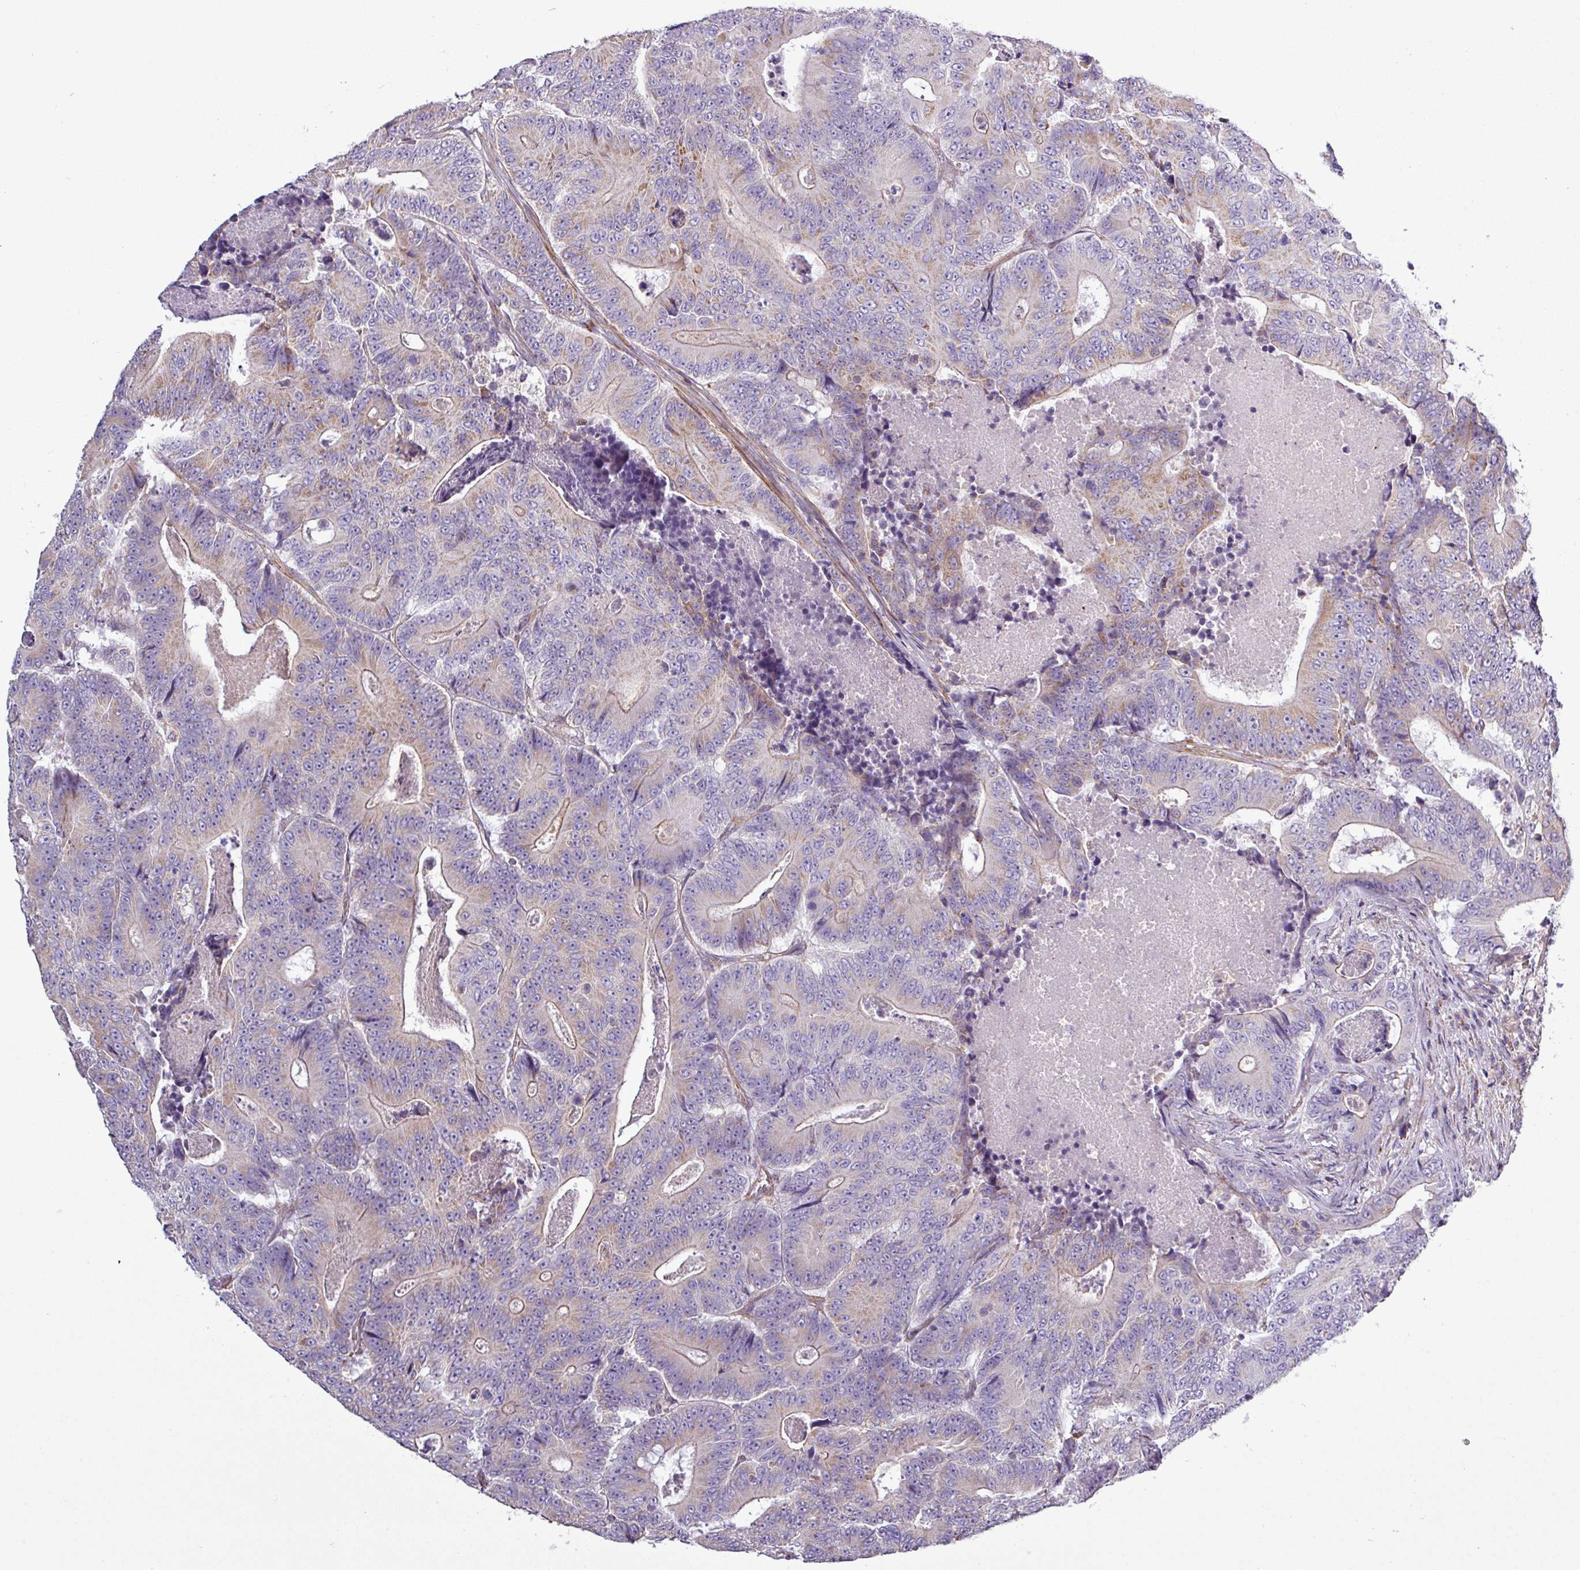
{"staining": {"intensity": "weak", "quantity": "<25%", "location": "cytoplasmic/membranous"}, "tissue": "colorectal cancer", "cell_type": "Tumor cells", "image_type": "cancer", "snomed": [{"axis": "morphology", "description": "Adenocarcinoma, NOS"}, {"axis": "topography", "description": "Colon"}], "caption": "This histopathology image is of colorectal cancer stained with IHC to label a protein in brown with the nuclei are counter-stained blue. There is no staining in tumor cells. Nuclei are stained in blue.", "gene": "BTN2A2", "patient": {"sex": "male", "age": 83}}